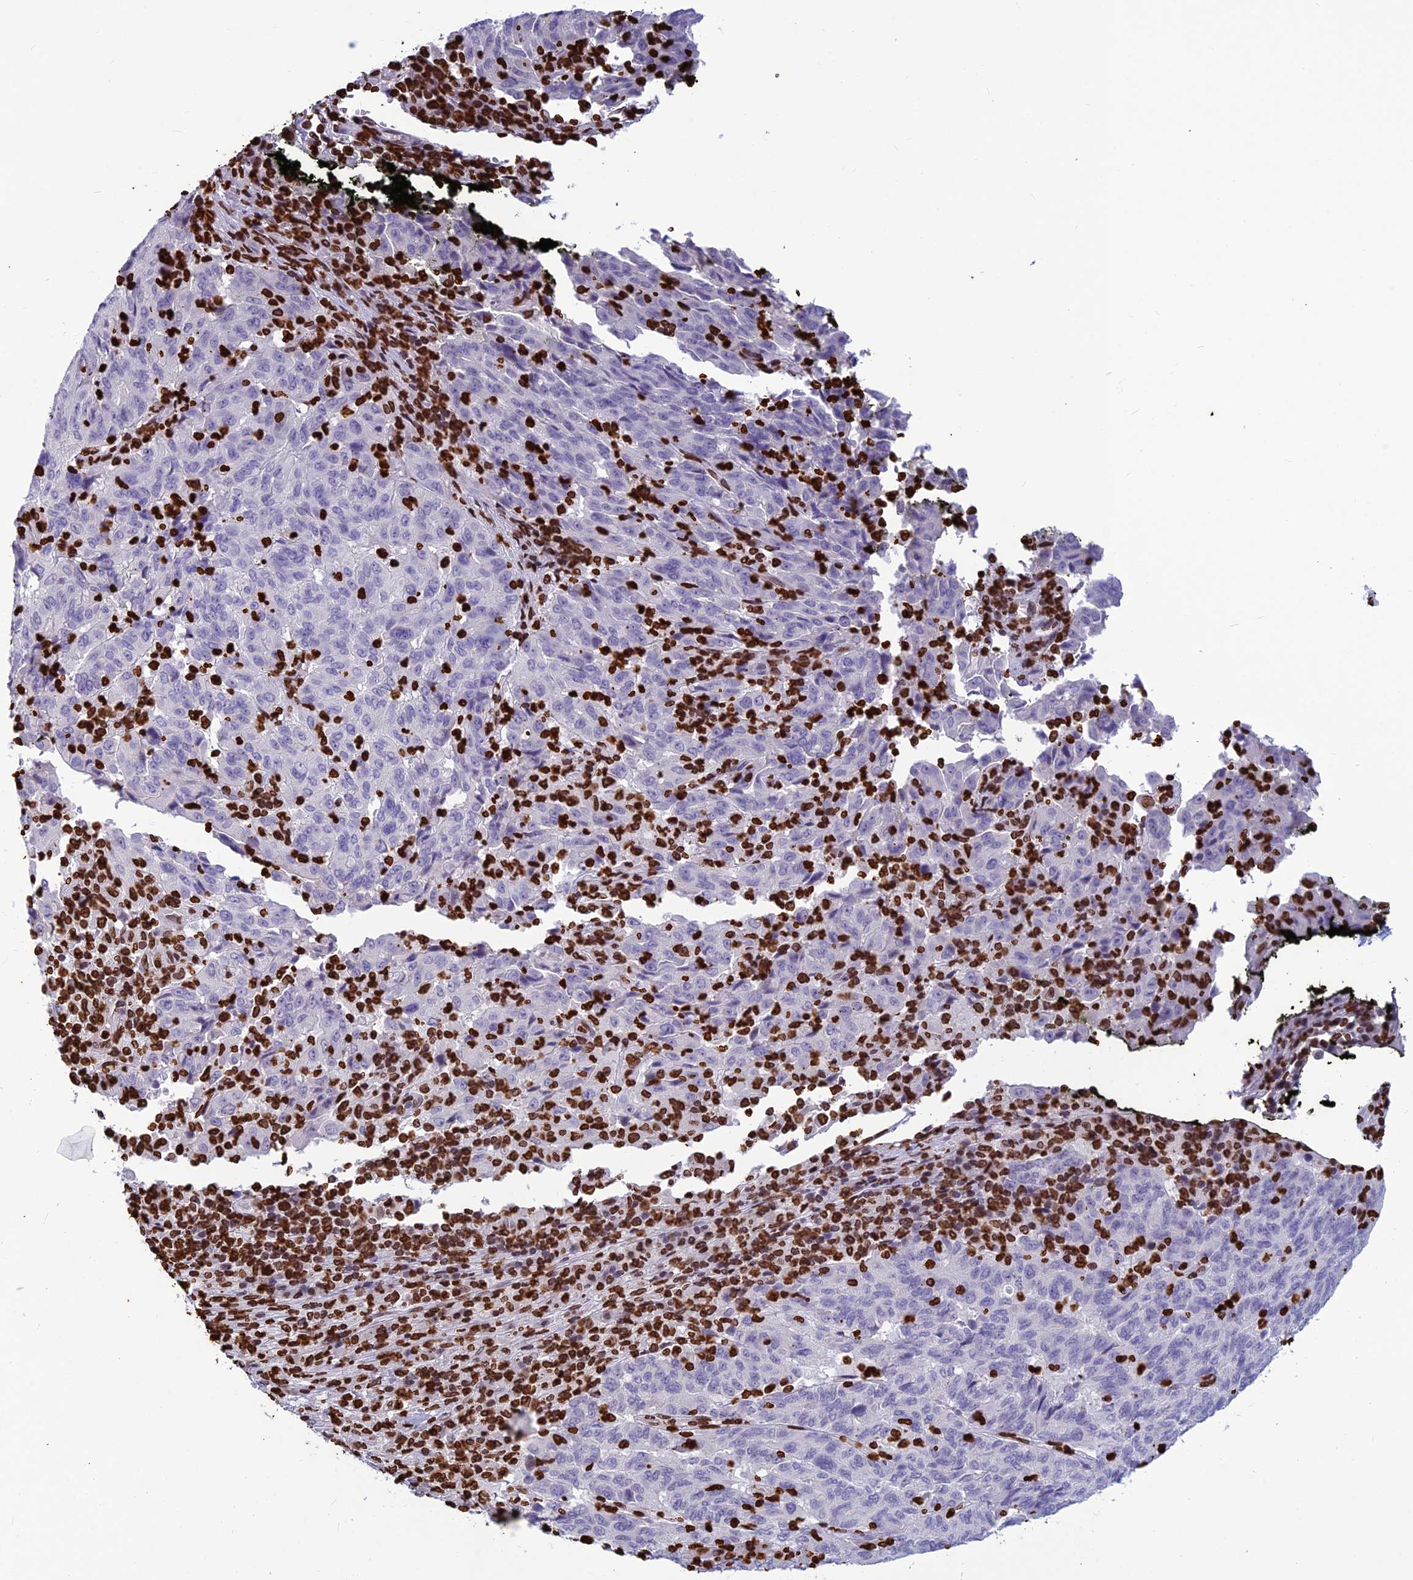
{"staining": {"intensity": "negative", "quantity": "none", "location": "none"}, "tissue": "pancreatic cancer", "cell_type": "Tumor cells", "image_type": "cancer", "snomed": [{"axis": "morphology", "description": "Adenocarcinoma, NOS"}, {"axis": "topography", "description": "Pancreas"}], "caption": "An immunohistochemistry (IHC) histopathology image of pancreatic cancer (adenocarcinoma) is shown. There is no staining in tumor cells of pancreatic cancer (adenocarcinoma).", "gene": "AKAP17A", "patient": {"sex": "male", "age": 63}}